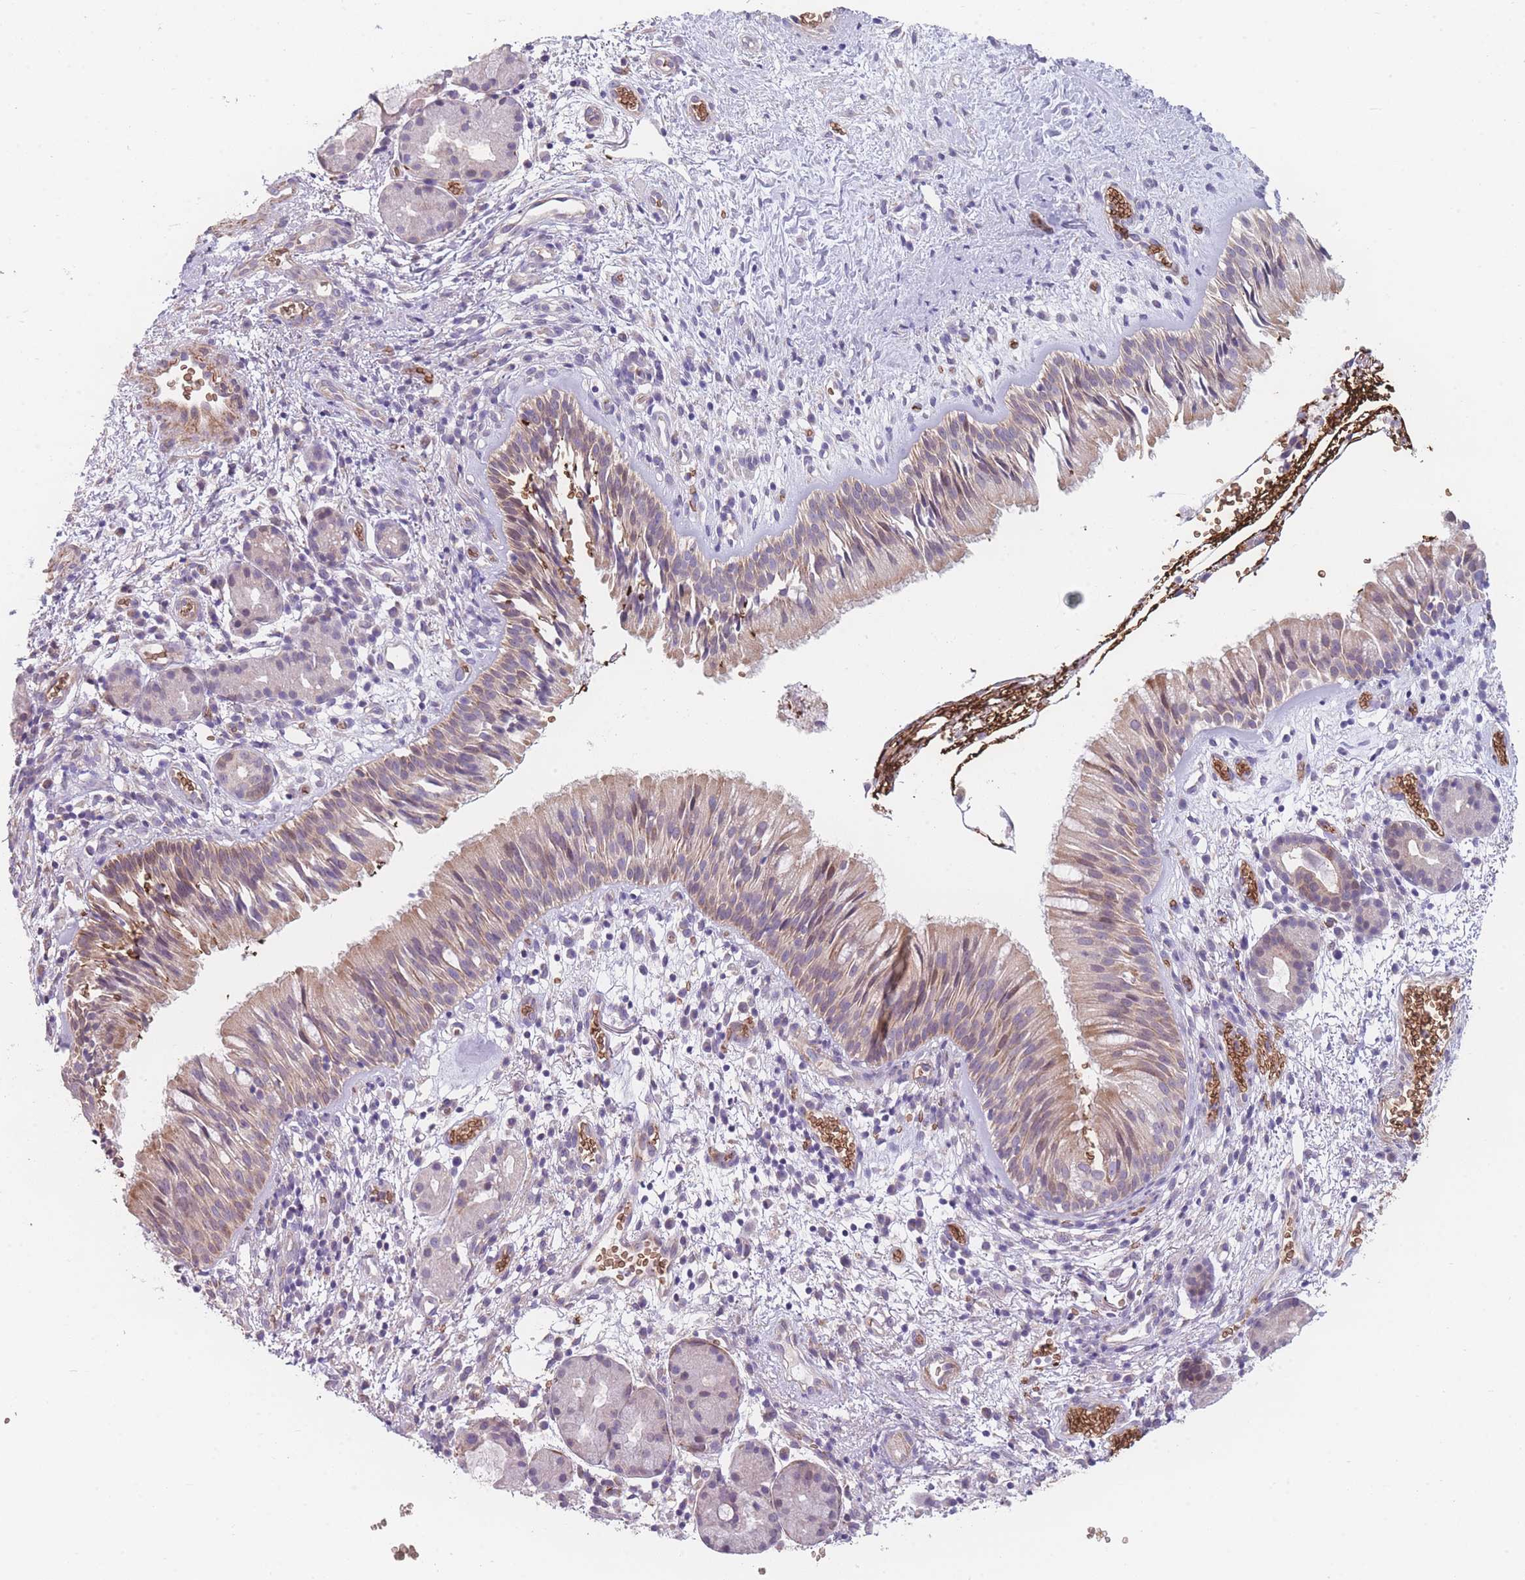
{"staining": {"intensity": "weak", "quantity": "25%-75%", "location": "cytoplasmic/membranous"}, "tissue": "nasopharynx", "cell_type": "Respiratory epithelial cells", "image_type": "normal", "snomed": [{"axis": "morphology", "description": "Normal tissue, NOS"}, {"axis": "topography", "description": "Nasopharynx"}], "caption": "Immunohistochemistry (IHC) micrograph of normal nasopharynx: human nasopharynx stained using immunohistochemistry (IHC) shows low levels of weak protein expression localized specifically in the cytoplasmic/membranous of respiratory epithelial cells, appearing as a cytoplasmic/membranous brown color.", "gene": "SMPD4", "patient": {"sex": "male", "age": 65}}